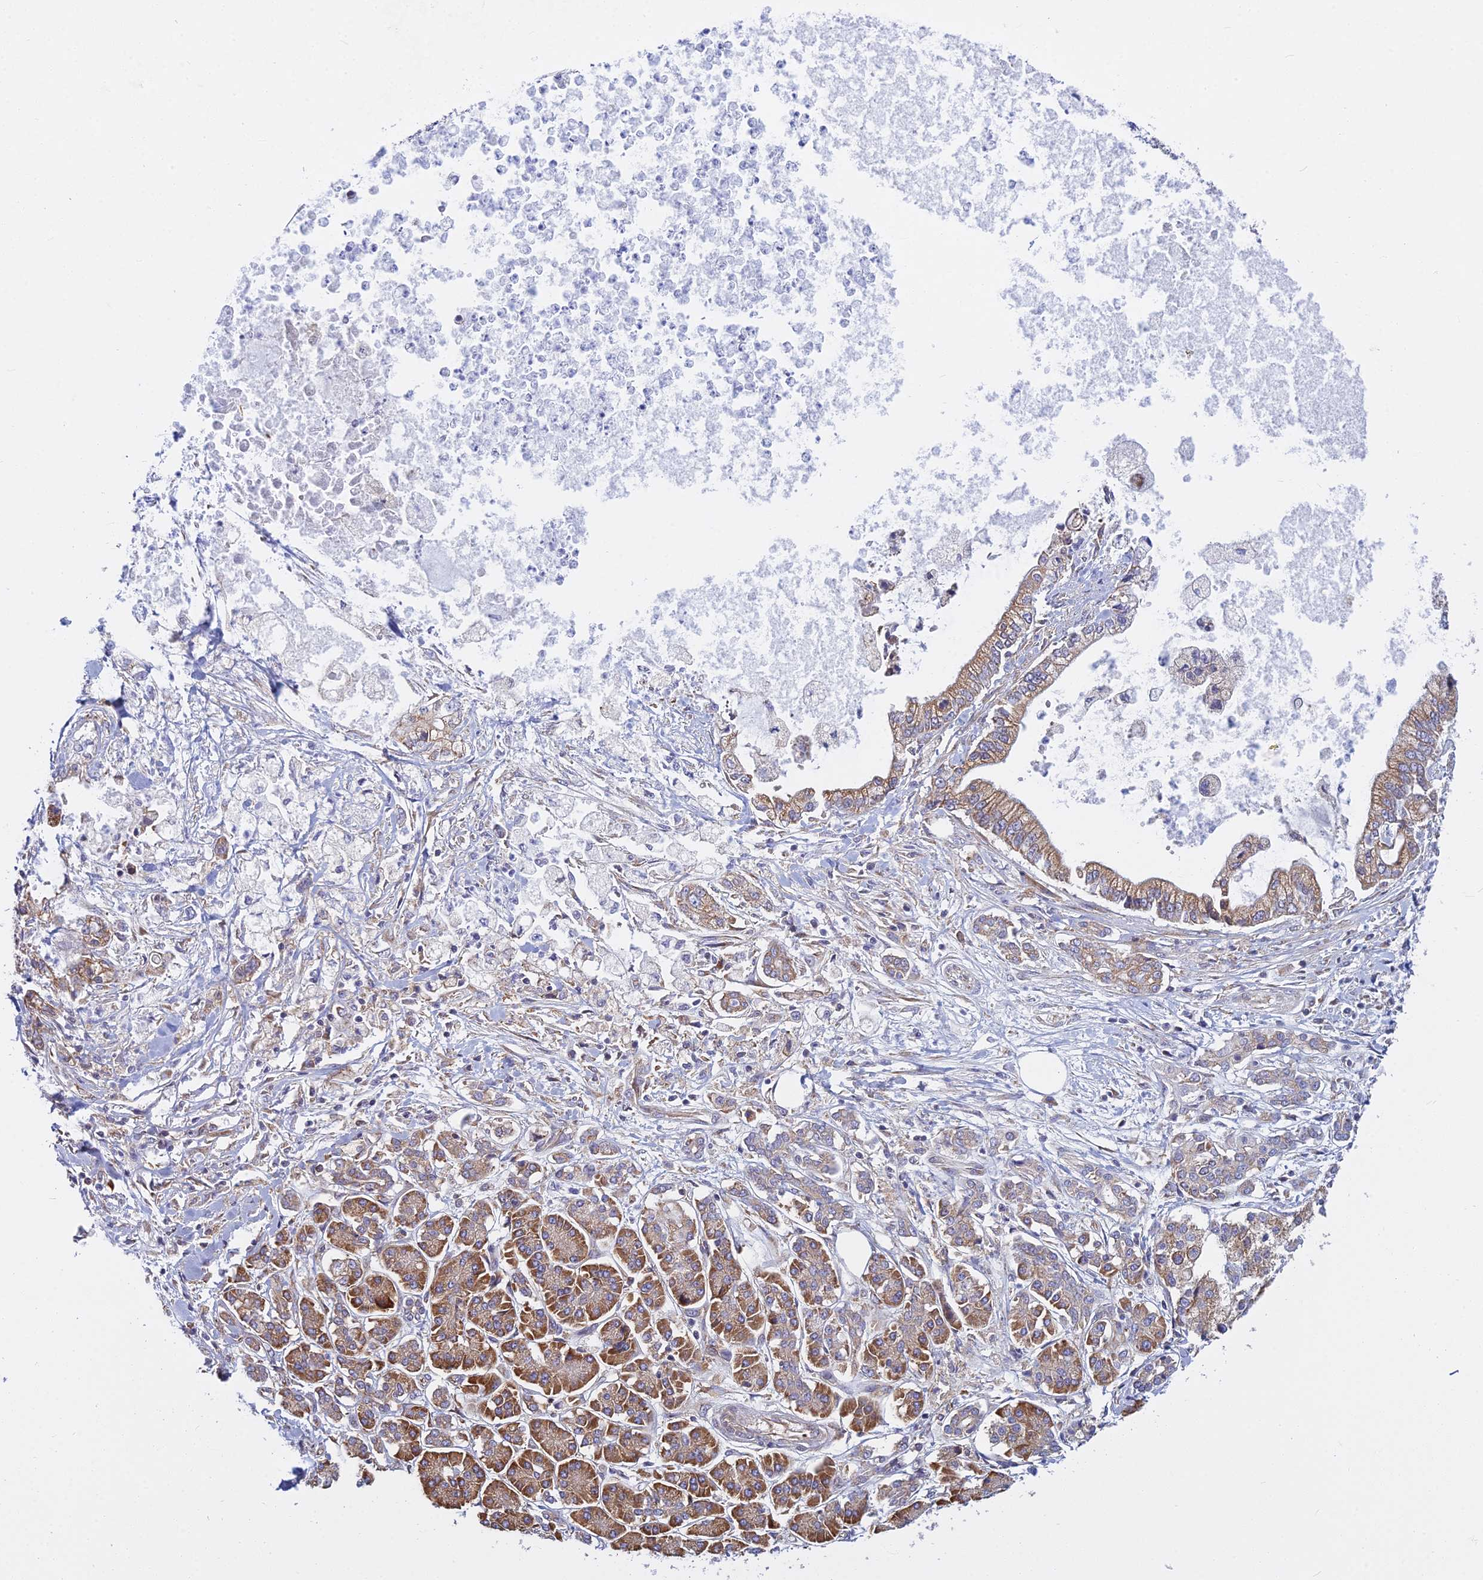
{"staining": {"intensity": "moderate", "quantity": ">75%", "location": "cytoplasmic/membranous"}, "tissue": "pancreatic cancer", "cell_type": "Tumor cells", "image_type": "cancer", "snomed": [{"axis": "morphology", "description": "Adenocarcinoma, NOS"}, {"axis": "topography", "description": "Pancreas"}], "caption": "High-power microscopy captured an immunohistochemistry (IHC) image of pancreatic adenocarcinoma, revealing moderate cytoplasmic/membranous positivity in approximately >75% of tumor cells.", "gene": "KIAA1143", "patient": {"sex": "male", "age": 69}}